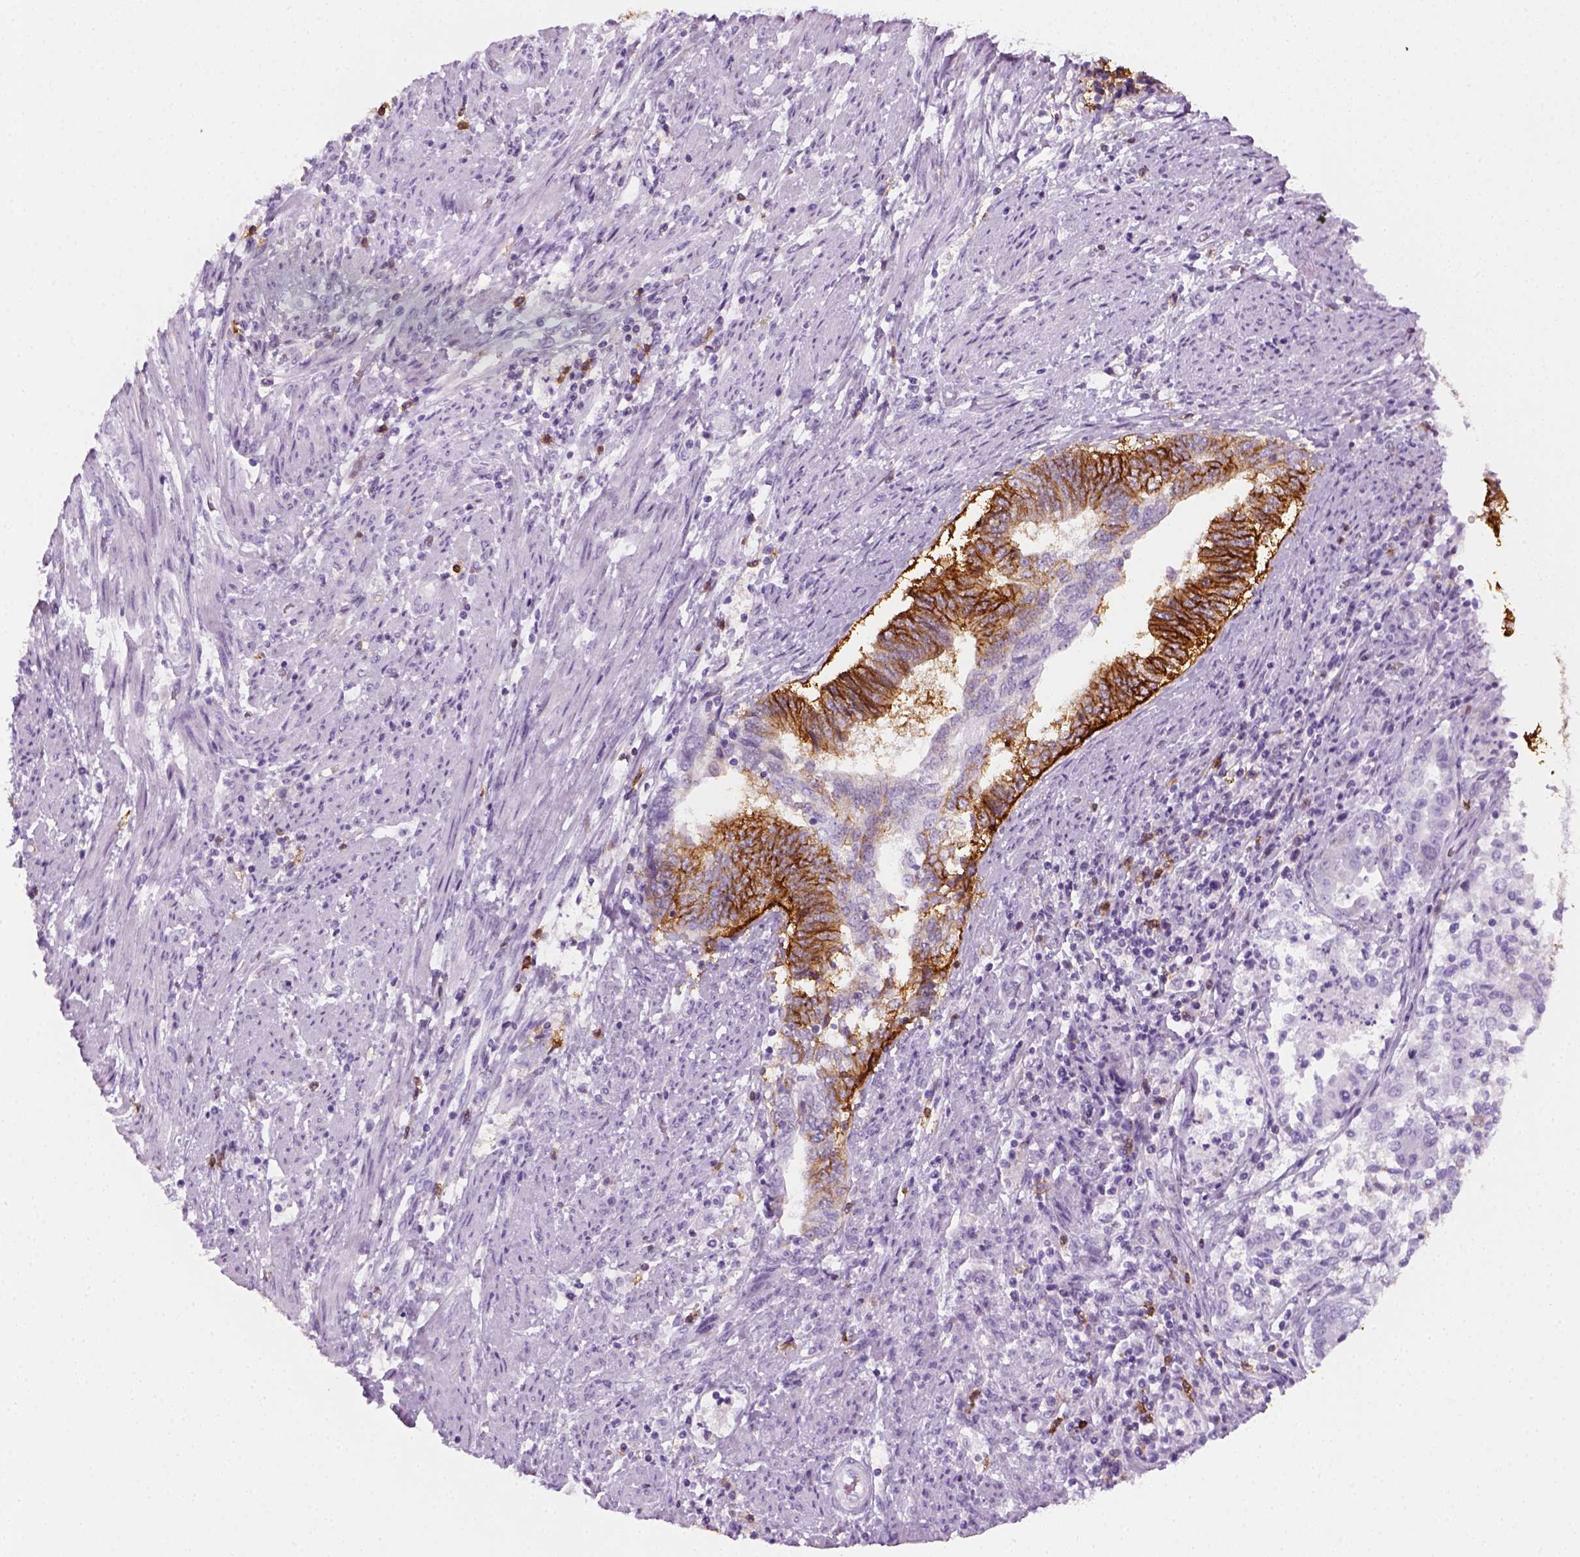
{"staining": {"intensity": "strong", "quantity": "<25%", "location": "cytoplasmic/membranous"}, "tissue": "endometrial cancer", "cell_type": "Tumor cells", "image_type": "cancer", "snomed": [{"axis": "morphology", "description": "Adenocarcinoma, NOS"}, {"axis": "topography", "description": "Endometrium"}], "caption": "Adenocarcinoma (endometrial) stained for a protein (brown) exhibits strong cytoplasmic/membranous positive positivity in approximately <25% of tumor cells.", "gene": "AQP3", "patient": {"sex": "female", "age": 65}}